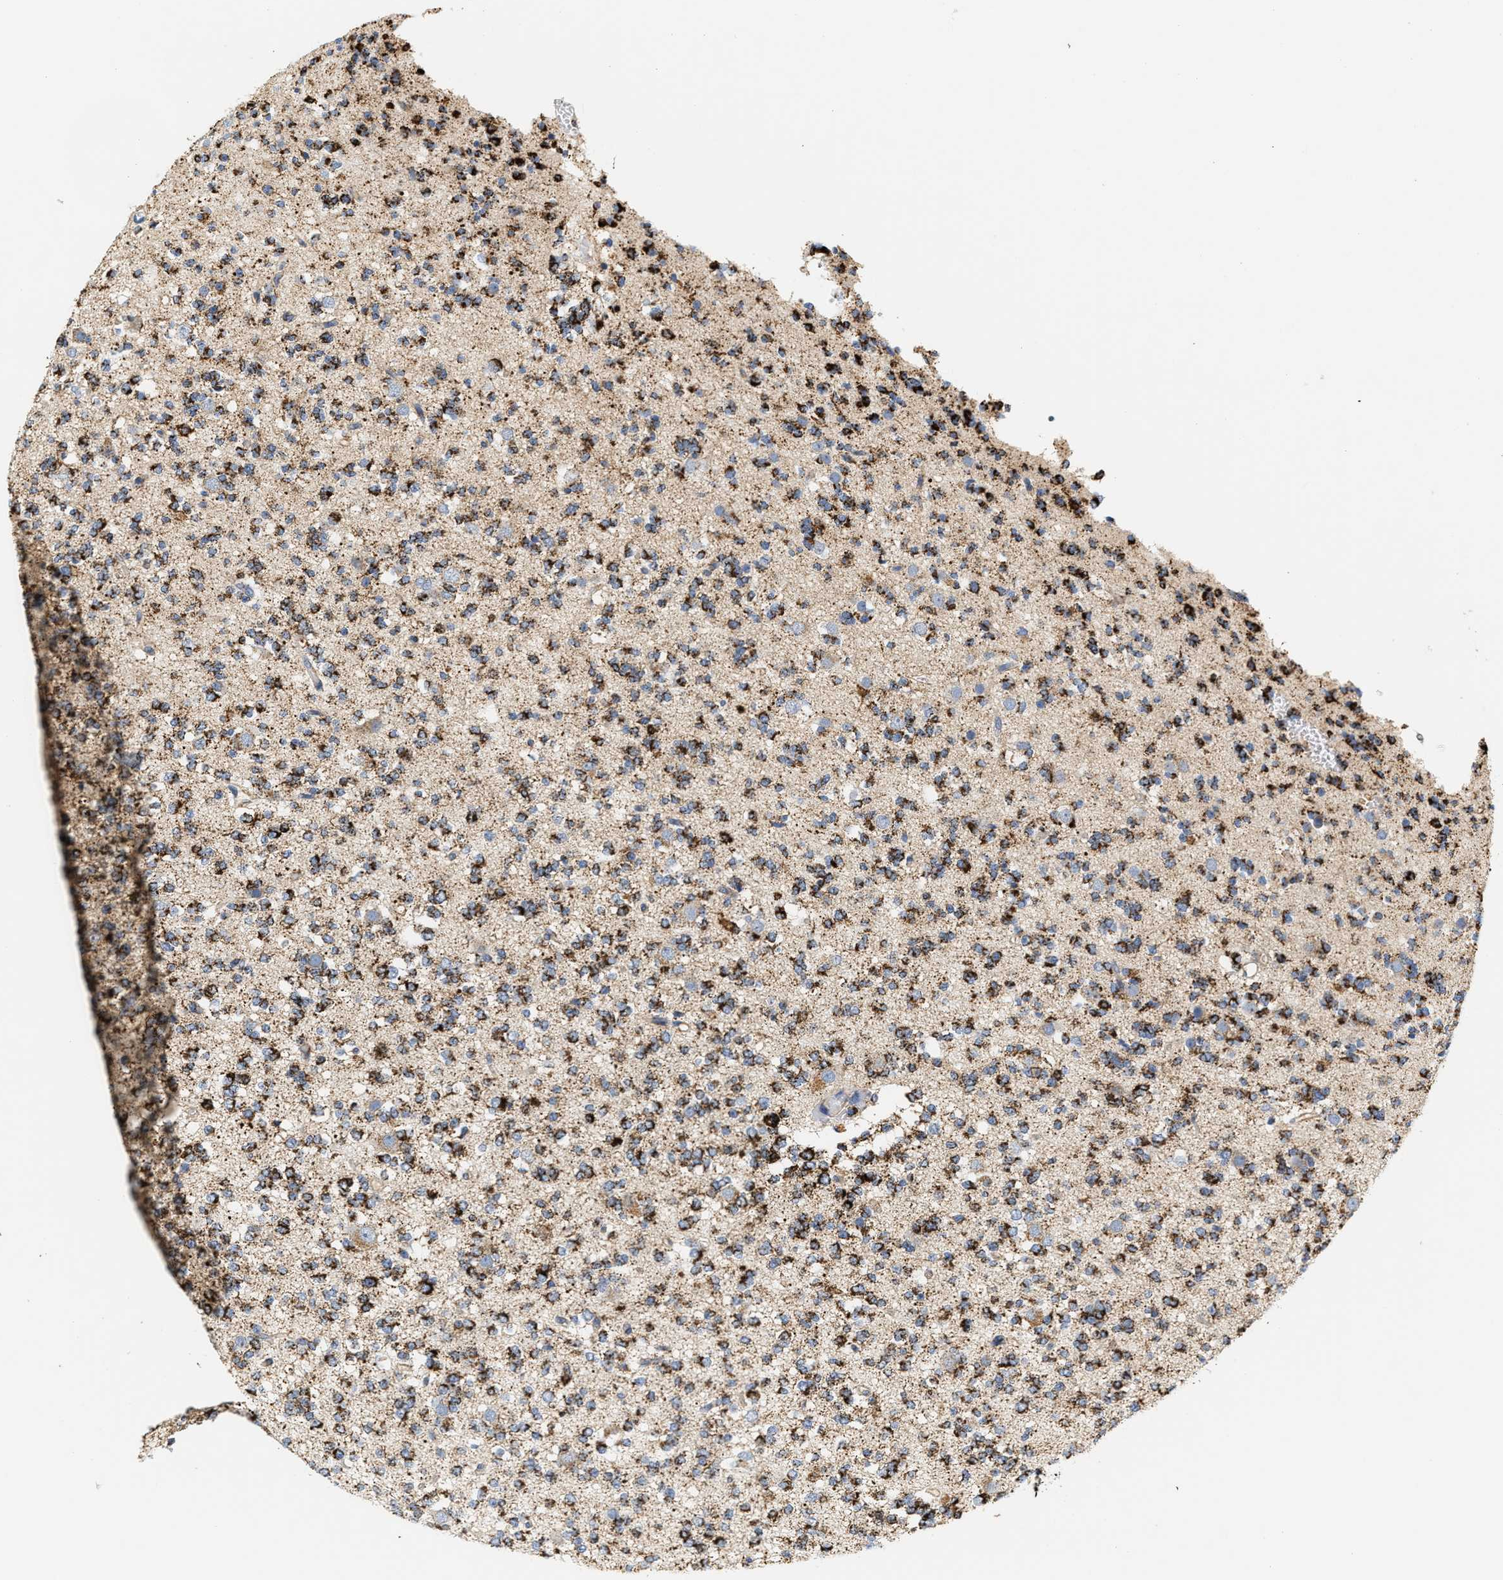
{"staining": {"intensity": "moderate", "quantity": ">75%", "location": "cytoplasmic/membranous"}, "tissue": "glioma", "cell_type": "Tumor cells", "image_type": "cancer", "snomed": [{"axis": "morphology", "description": "Glioma, malignant, Low grade"}, {"axis": "topography", "description": "Brain"}], "caption": "Protein staining by immunohistochemistry (IHC) displays moderate cytoplasmic/membranous positivity in about >75% of tumor cells in low-grade glioma (malignant).", "gene": "SHMT2", "patient": {"sex": "male", "age": 38}}